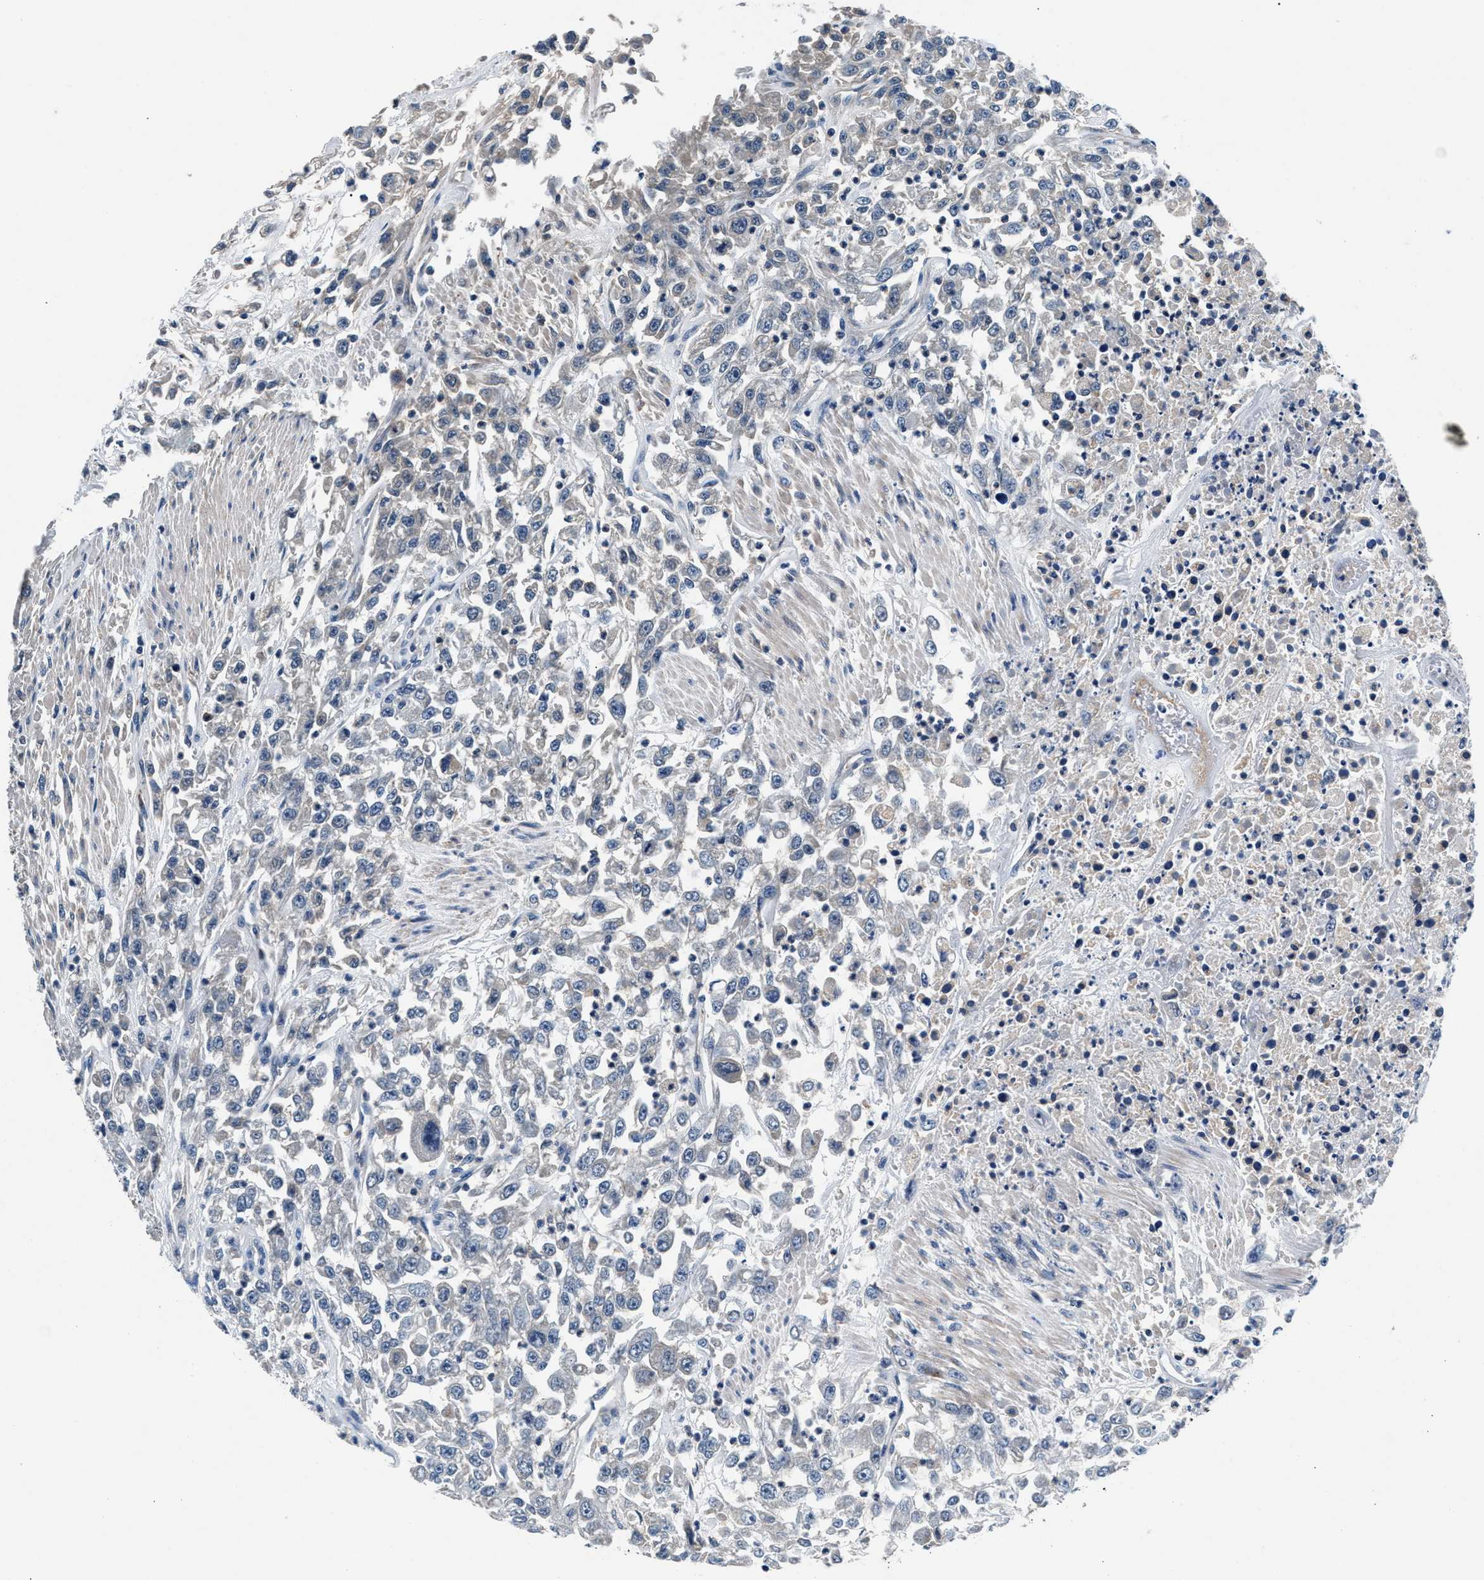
{"staining": {"intensity": "negative", "quantity": "none", "location": "none"}, "tissue": "urothelial cancer", "cell_type": "Tumor cells", "image_type": "cancer", "snomed": [{"axis": "morphology", "description": "Urothelial carcinoma, High grade"}, {"axis": "topography", "description": "Urinary bladder"}], "caption": "DAB immunohistochemical staining of human urothelial carcinoma (high-grade) displays no significant positivity in tumor cells. Brightfield microscopy of immunohistochemistry (IHC) stained with DAB (3,3'-diaminobenzidine) (brown) and hematoxylin (blue), captured at high magnification.", "gene": "DENND6B", "patient": {"sex": "male", "age": 46}}